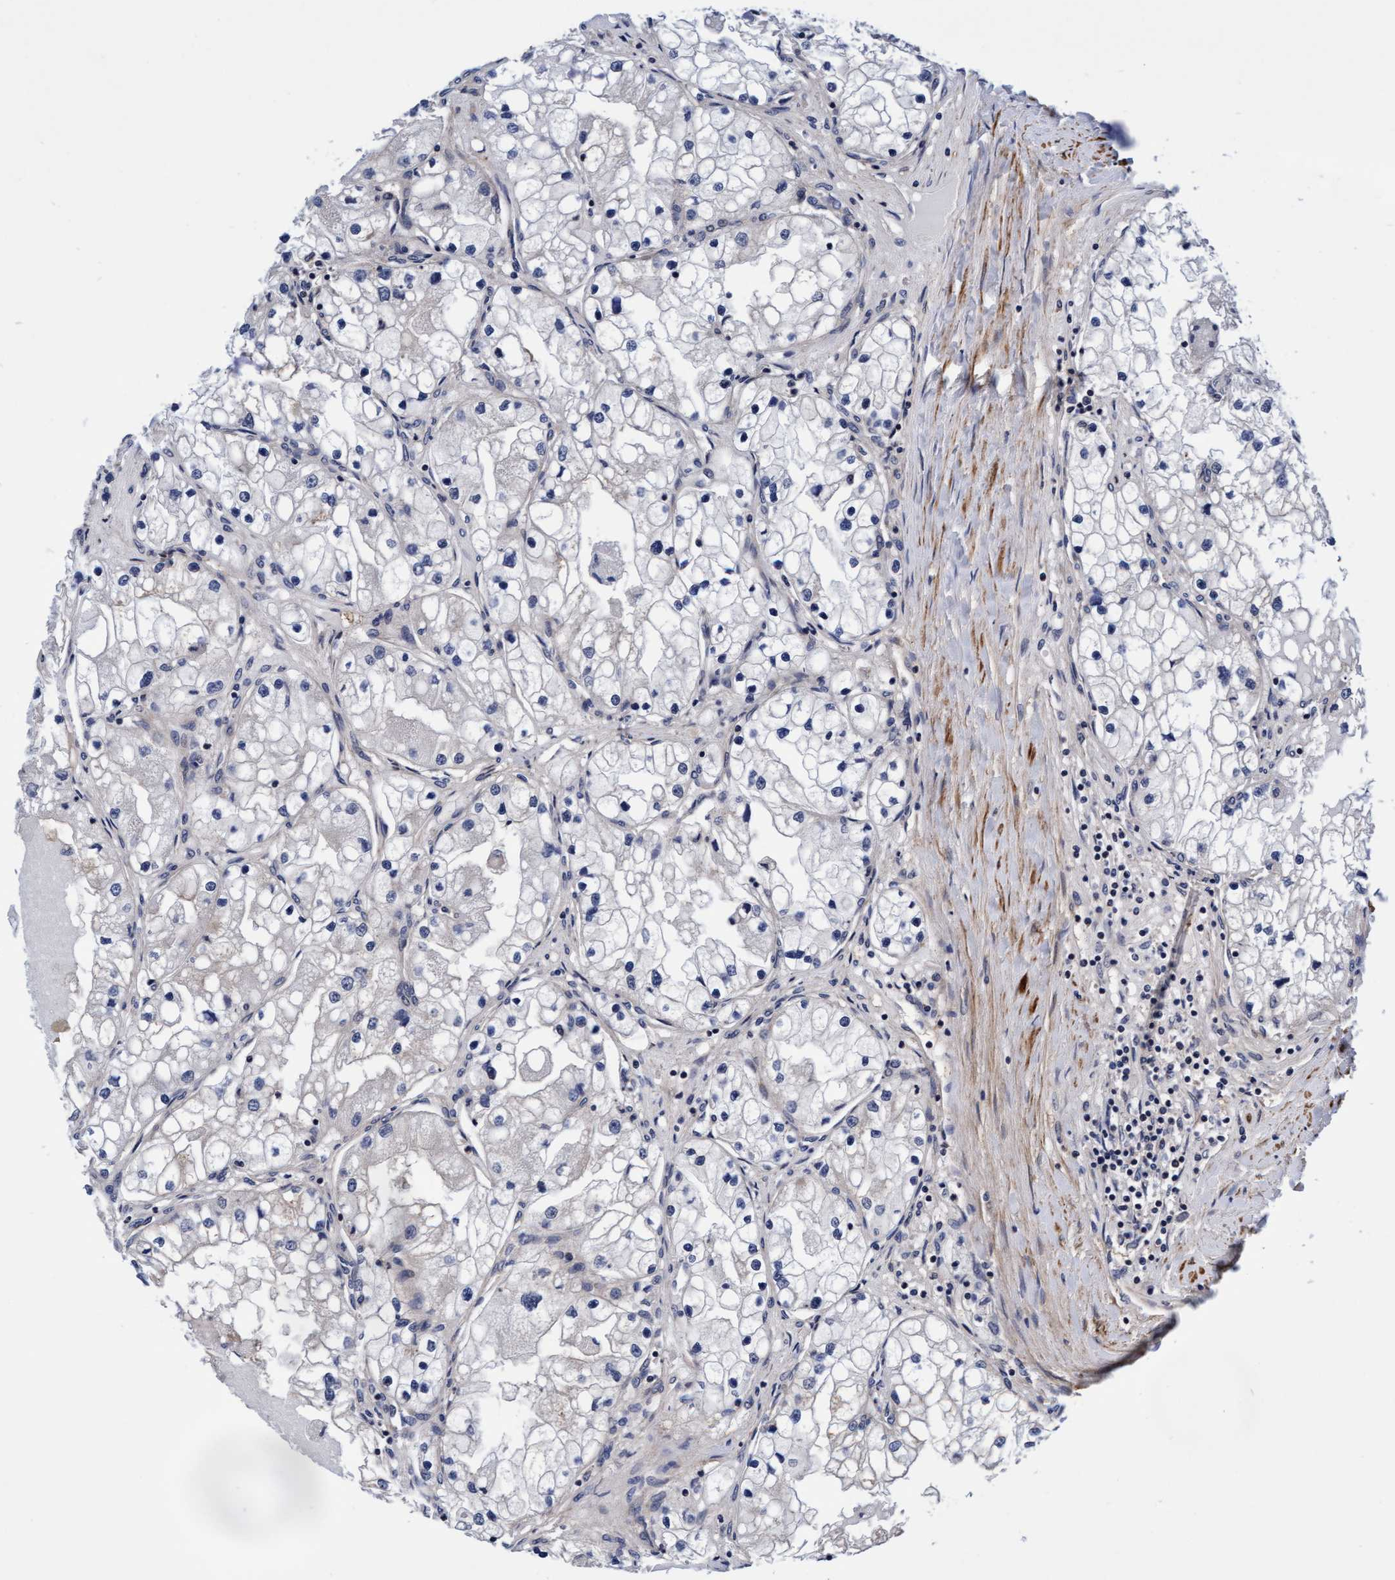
{"staining": {"intensity": "negative", "quantity": "none", "location": "none"}, "tissue": "renal cancer", "cell_type": "Tumor cells", "image_type": "cancer", "snomed": [{"axis": "morphology", "description": "Adenocarcinoma, NOS"}, {"axis": "topography", "description": "Kidney"}], "caption": "Immunohistochemistry photomicrograph of neoplastic tissue: adenocarcinoma (renal) stained with DAB shows no significant protein positivity in tumor cells.", "gene": "EFCAB13", "patient": {"sex": "male", "age": 68}}